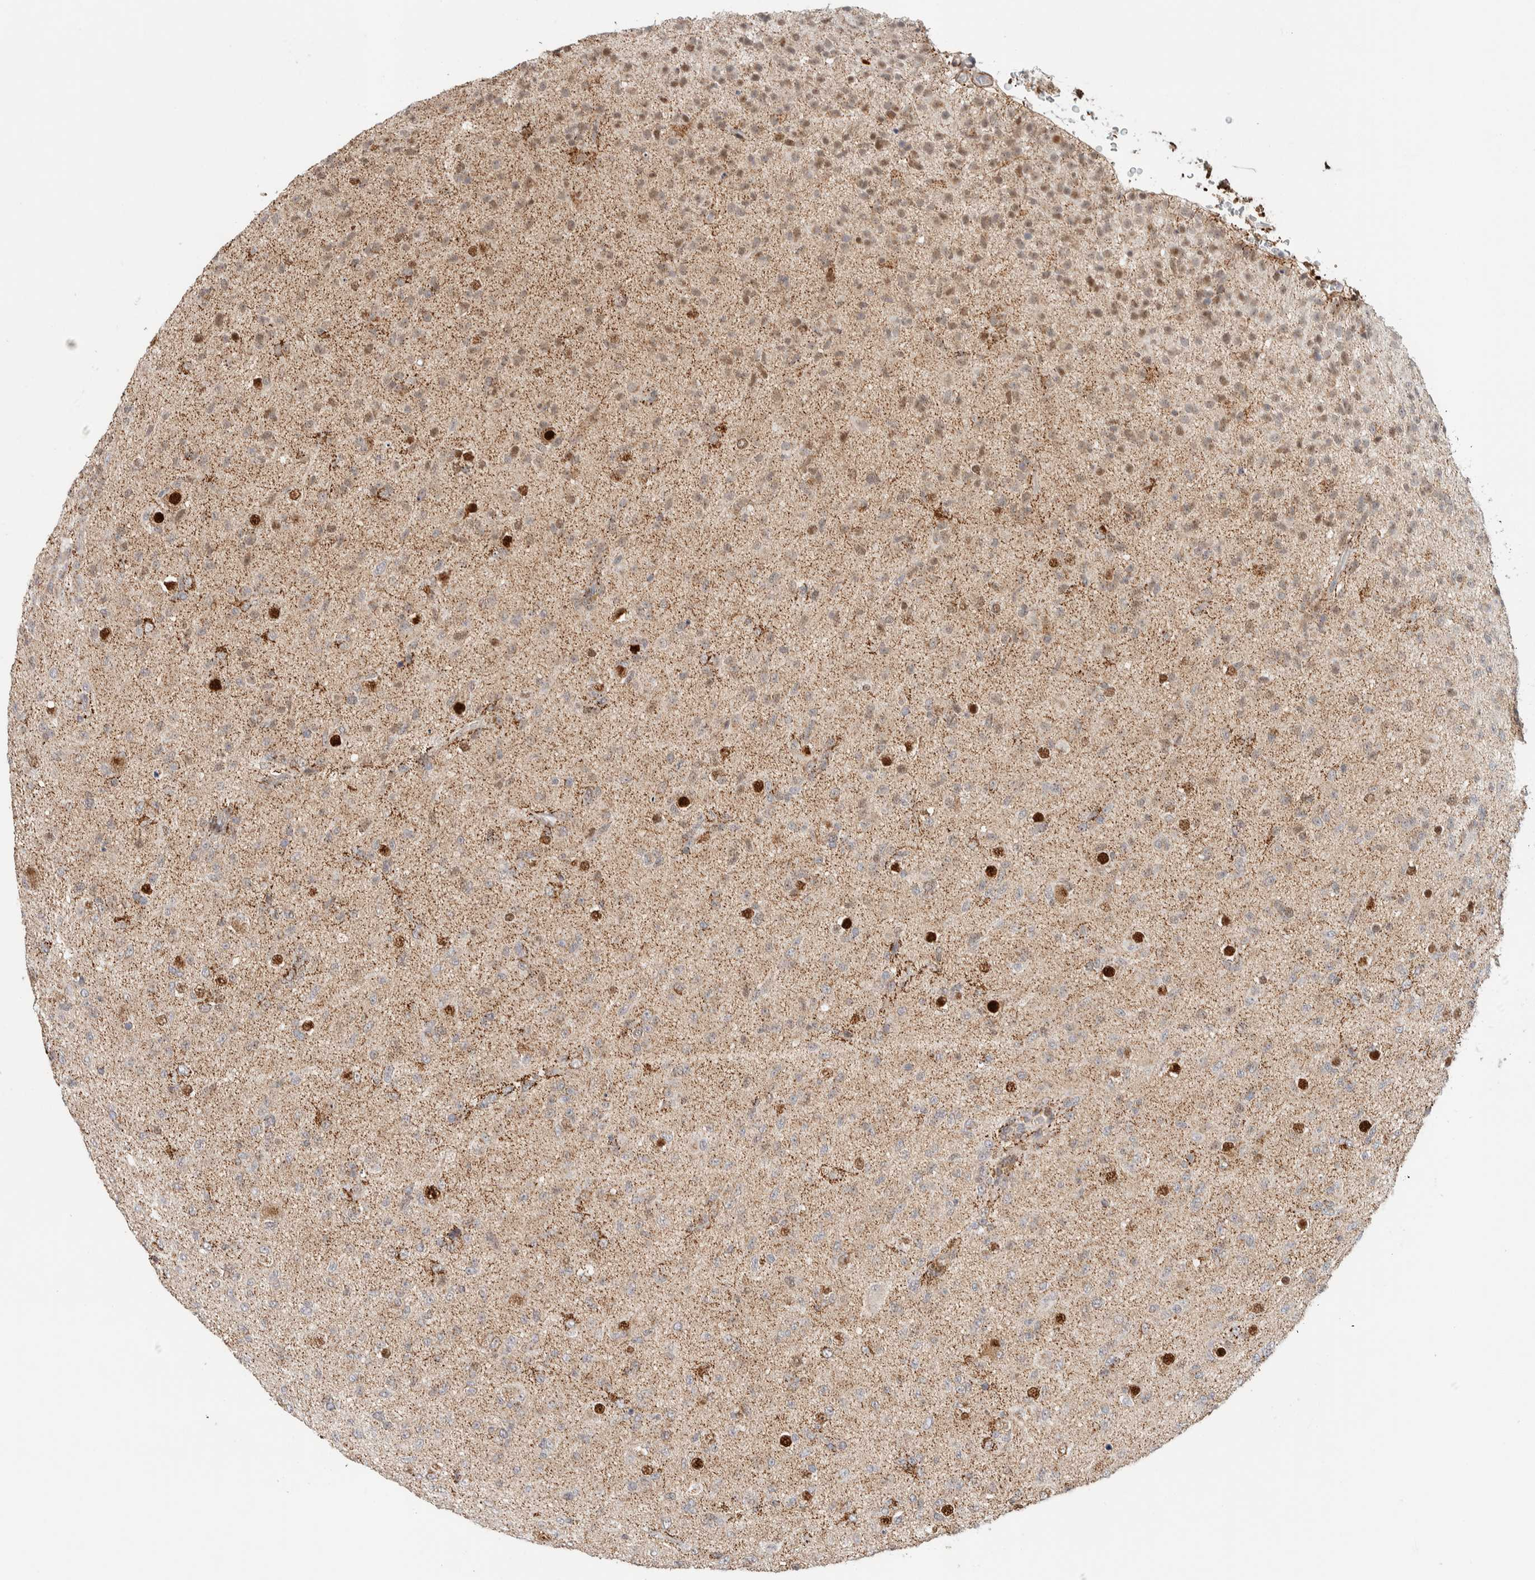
{"staining": {"intensity": "weak", "quantity": "<25%", "location": "cytoplasmic/membranous,nuclear"}, "tissue": "glioma", "cell_type": "Tumor cells", "image_type": "cancer", "snomed": [{"axis": "morphology", "description": "Glioma, malignant, Low grade"}, {"axis": "topography", "description": "Brain"}], "caption": "This is an immunohistochemistry (IHC) micrograph of glioma. There is no staining in tumor cells.", "gene": "TSPAN32", "patient": {"sex": "male", "age": 65}}